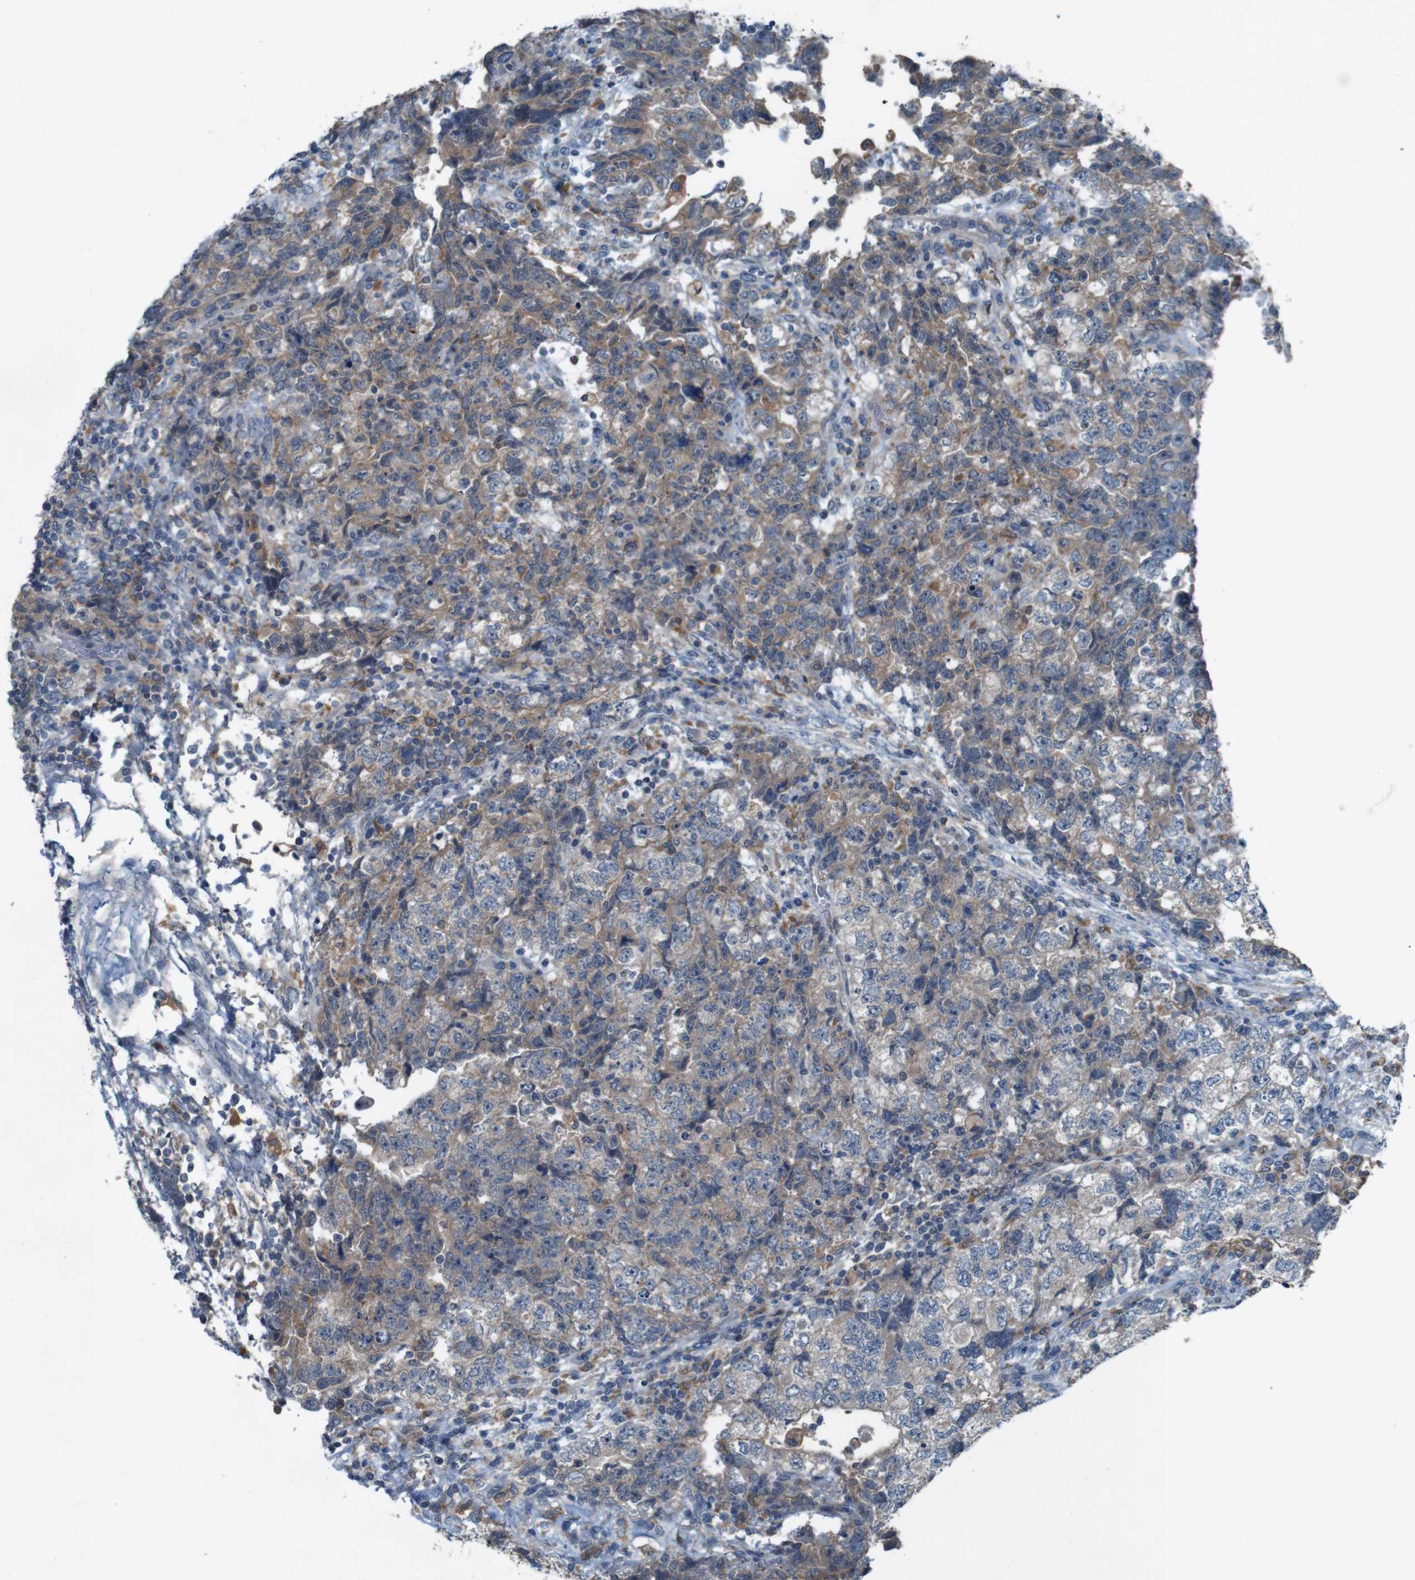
{"staining": {"intensity": "moderate", "quantity": ">75%", "location": "cytoplasmic/membranous"}, "tissue": "testis cancer", "cell_type": "Tumor cells", "image_type": "cancer", "snomed": [{"axis": "morphology", "description": "Carcinoma, Embryonal, NOS"}, {"axis": "topography", "description": "Testis"}], "caption": "Embryonal carcinoma (testis) stained with immunohistochemistry (IHC) shows moderate cytoplasmic/membranous staining in approximately >75% of tumor cells.", "gene": "MOGAT3", "patient": {"sex": "male", "age": 36}}